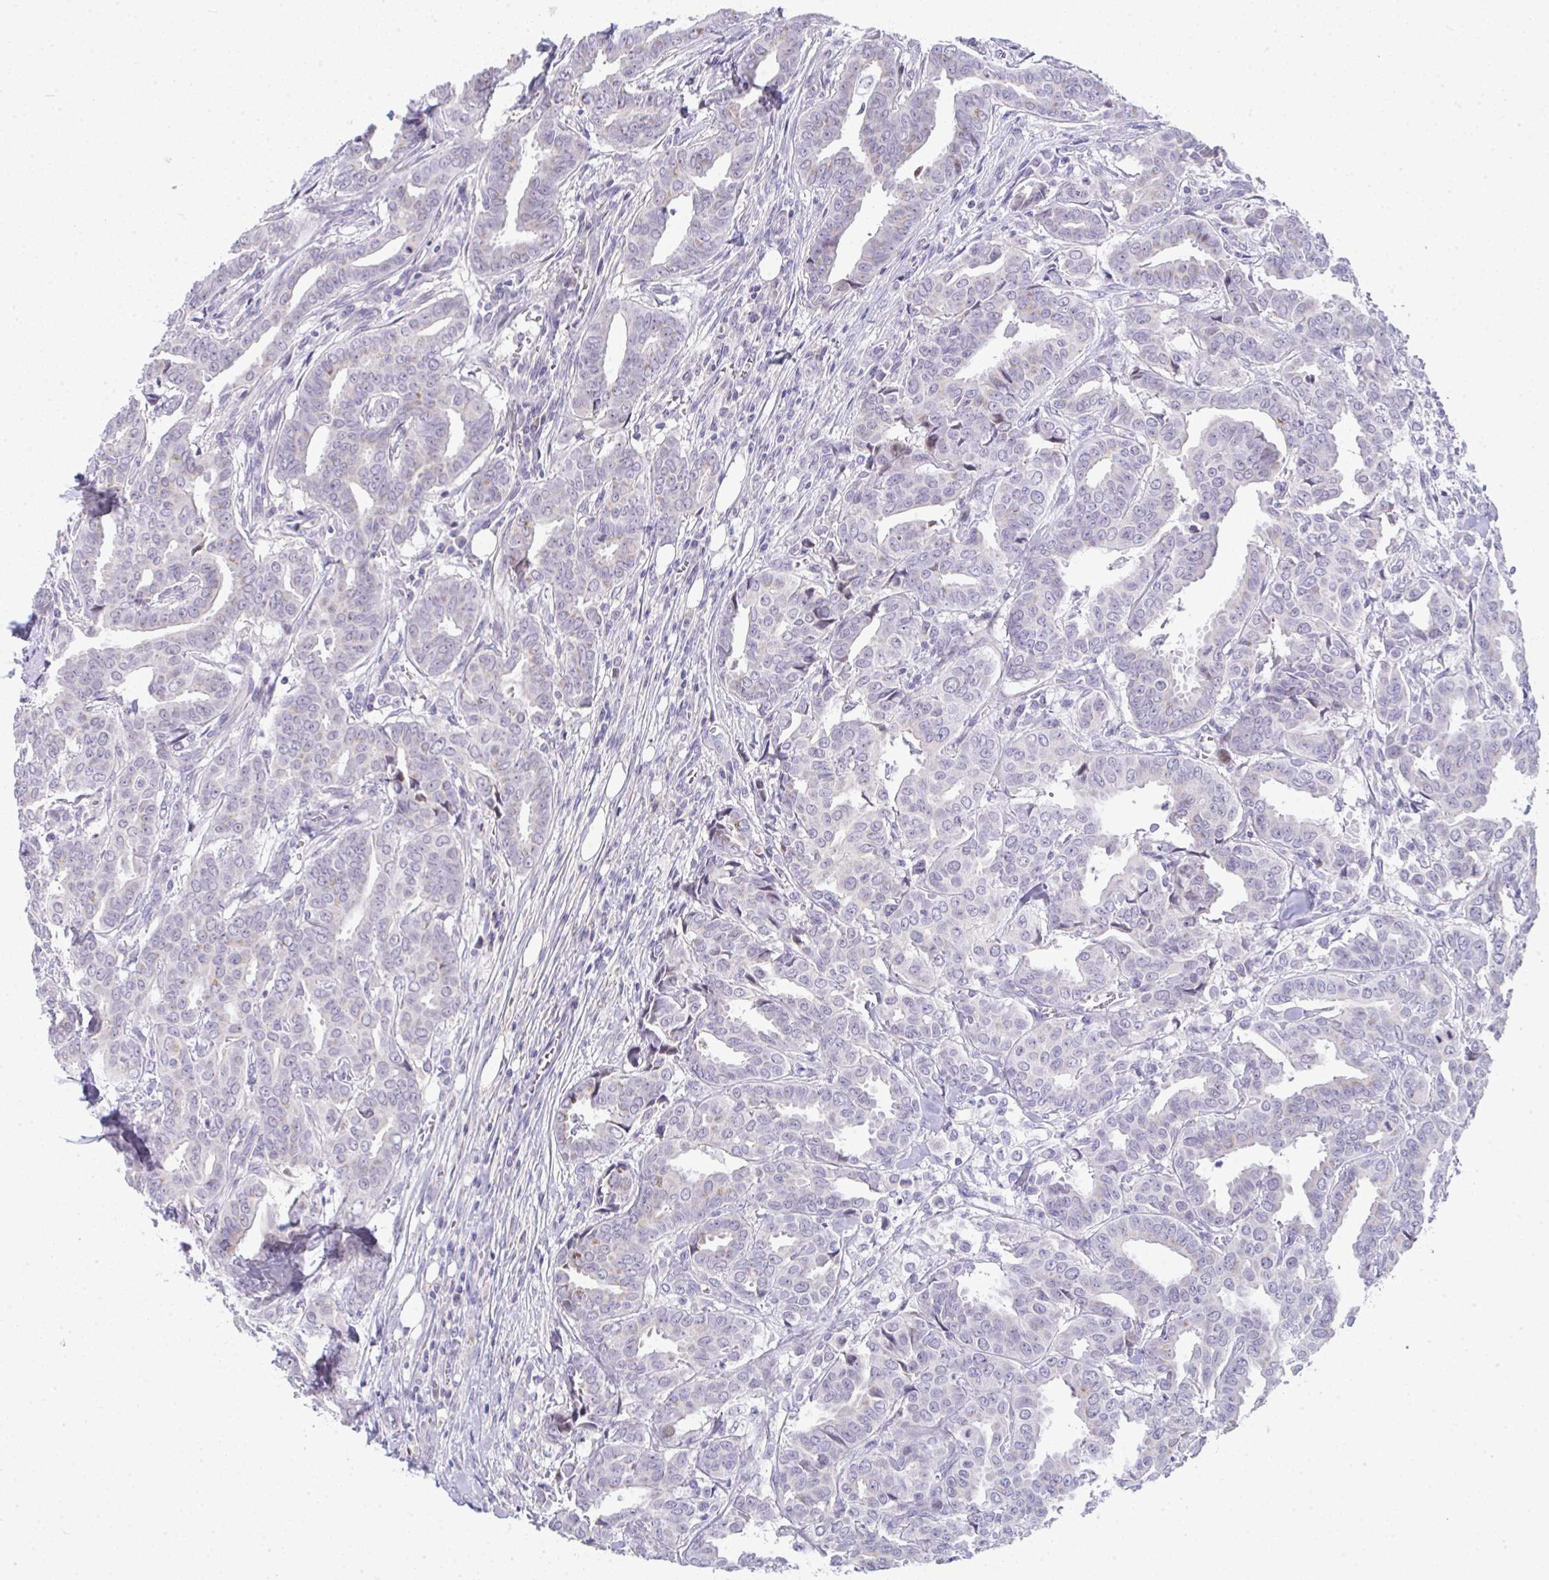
{"staining": {"intensity": "negative", "quantity": "none", "location": "none"}, "tissue": "breast cancer", "cell_type": "Tumor cells", "image_type": "cancer", "snomed": [{"axis": "morphology", "description": "Duct carcinoma"}, {"axis": "topography", "description": "Breast"}], "caption": "Tumor cells are negative for brown protein staining in breast cancer (infiltrating ductal carcinoma).", "gene": "GALNT16", "patient": {"sex": "female", "age": 45}}